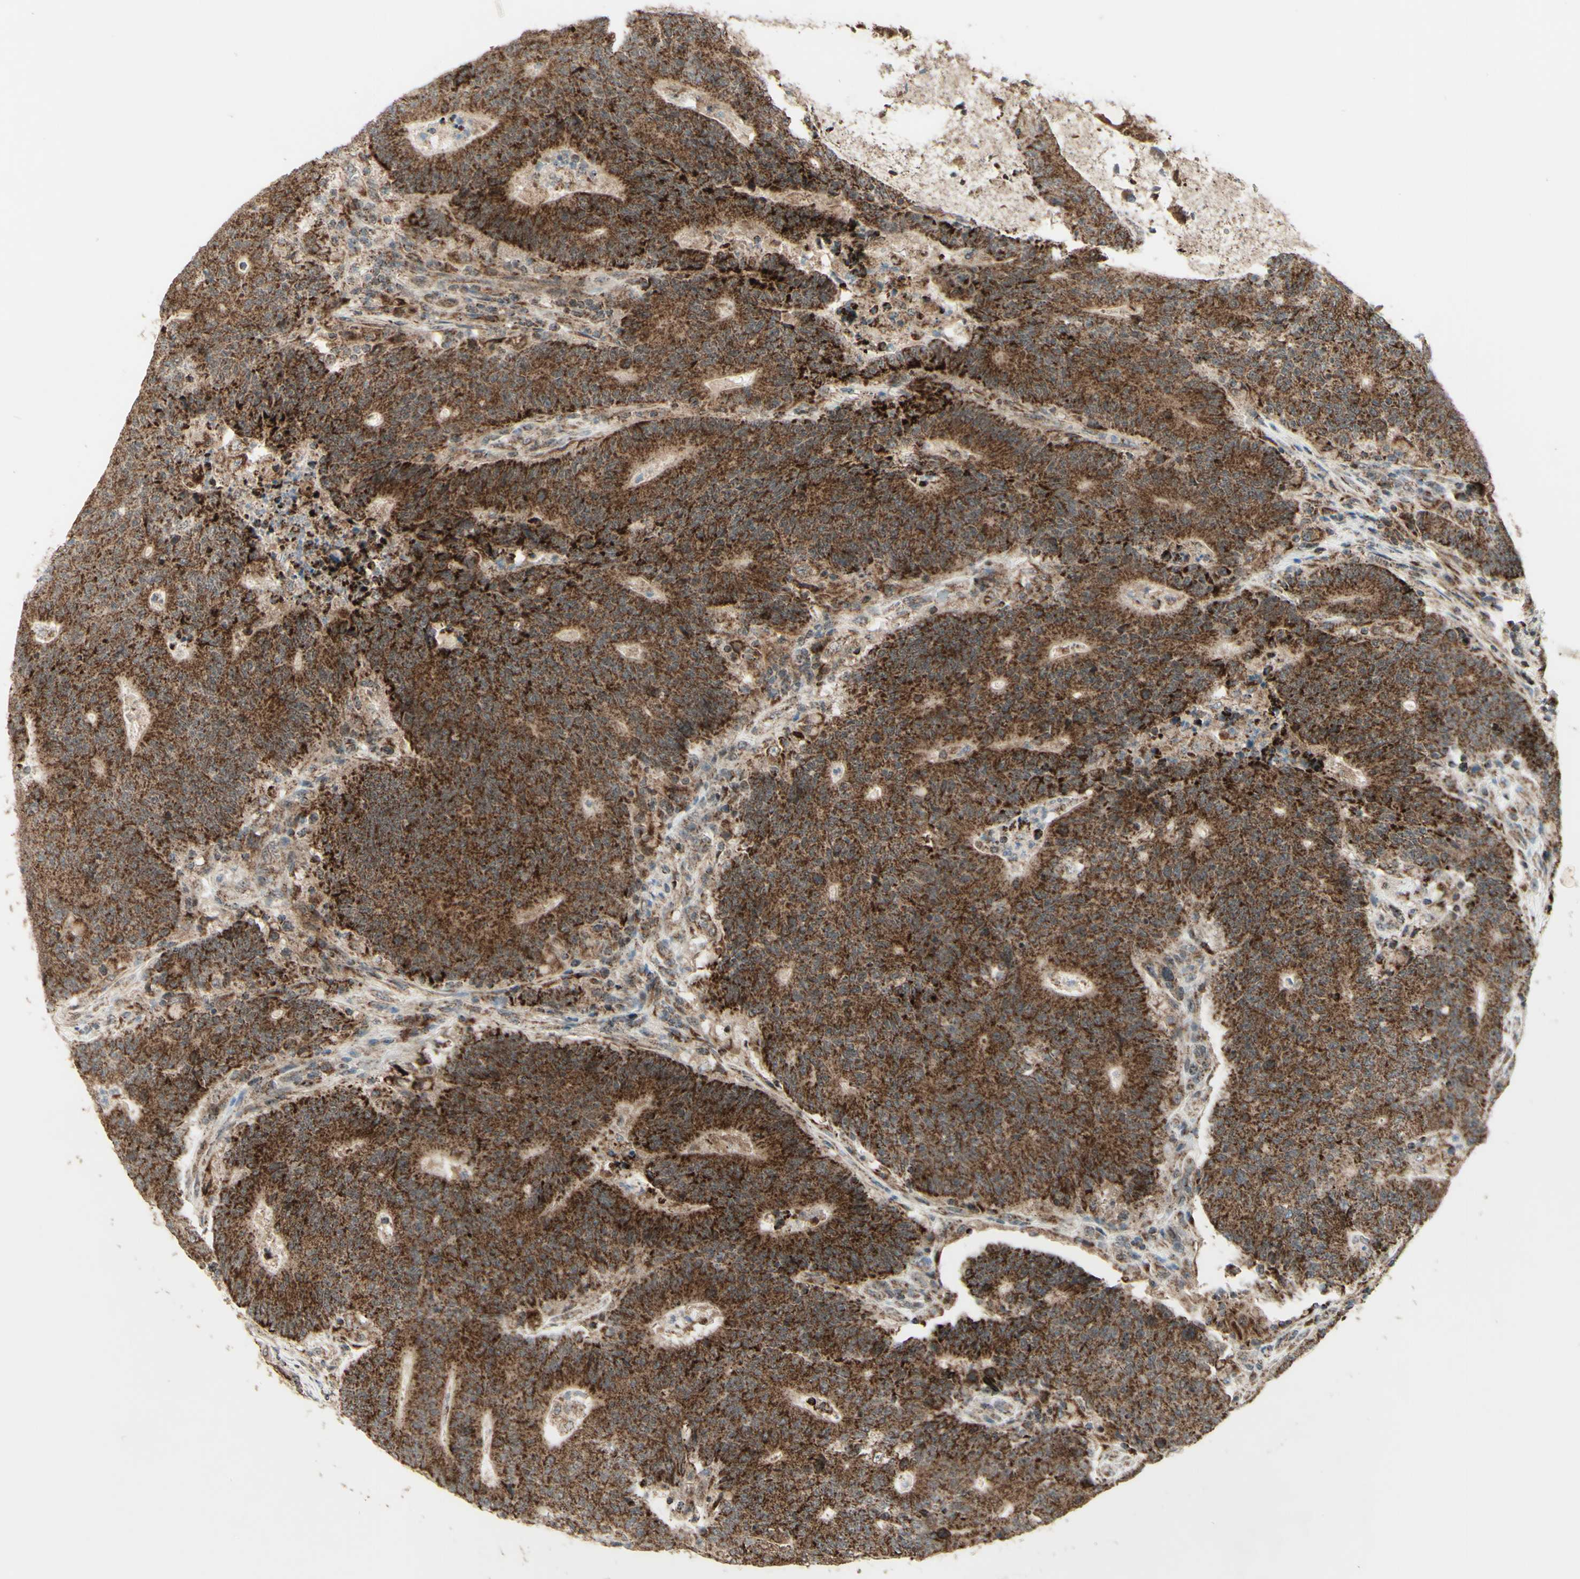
{"staining": {"intensity": "strong", "quantity": ">75%", "location": "cytoplasmic/membranous"}, "tissue": "colorectal cancer", "cell_type": "Tumor cells", "image_type": "cancer", "snomed": [{"axis": "morphology", "description": "Normal tissue, NOS"}, {"axis": "morphology", "description": "Adenocarcinoma, NOS"}, {"axis": "topography", "description": "Colon"}], "caption": "DAB immunohistochemical staining of human adenocarcinoma (colorectal) demonstrates strong cytoplasmic/membranous protein positivity in approximately >75% of tumor cells.", "gene": "DHRS3", "patient": {"sex": "female", "age": 75}}